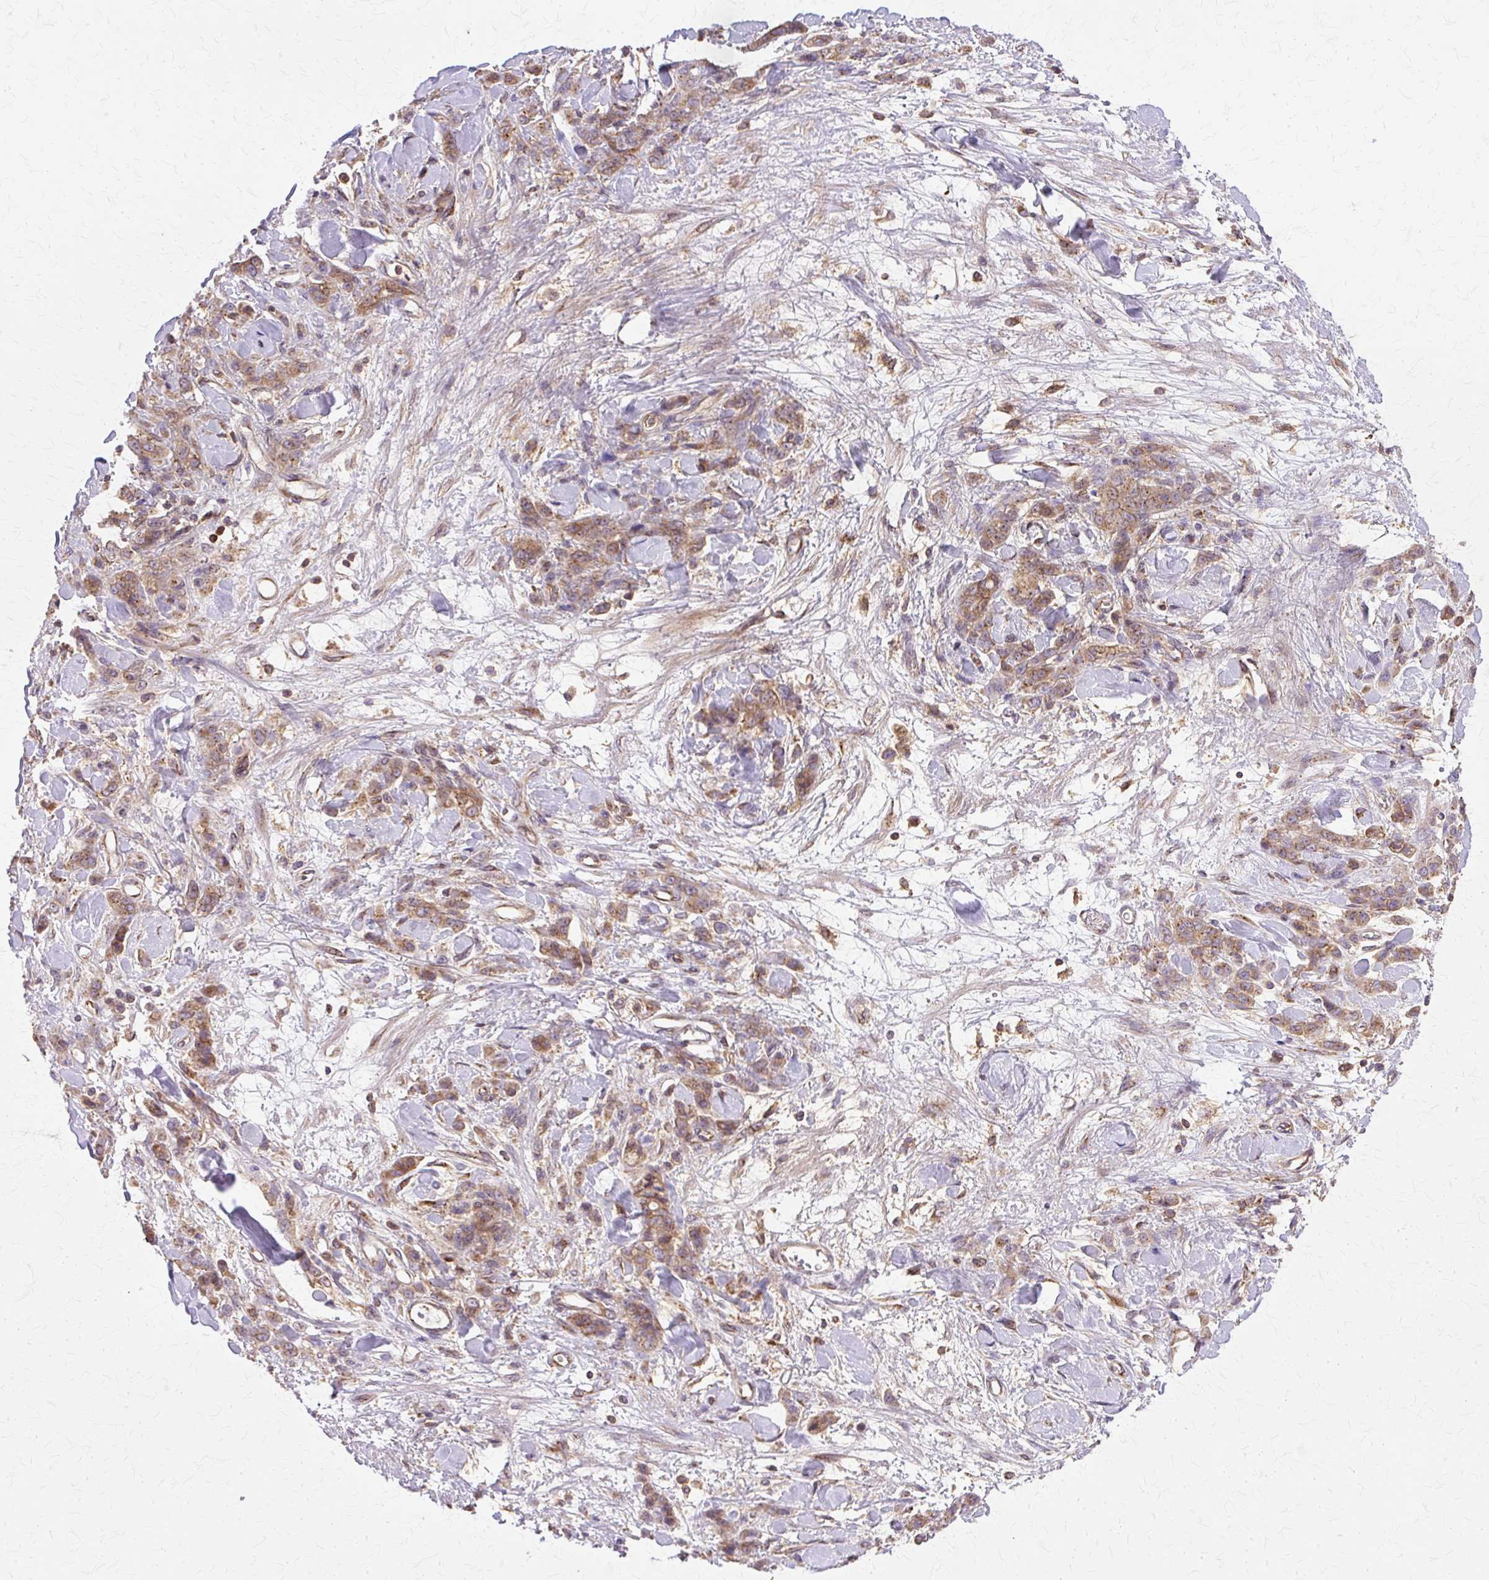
{"staining": {"intensity": "moderate", "quantity": ">75%", "location": "cytoplasmic/membranous"}, "tissue": "stomach cancer", "cell_type": "Tumor cells", "image_type": "cancer", "snomed": [{"axis": "morphology", "description": "Normal tissue, NOS"}, {"axis": "morphology", "description": "Adenocarcinoma, NOS"}, {"axis": "topography", "description": "Stomach"}], "caption": "Immunohistochemical staining of human stomach adenocarcinoma exhibits medium levels of moderate cytoplasmic/membranous expression in about >75% of tumor cells.", "gene": "COPB1", "patient": {"sex": "male", "age": 82}}